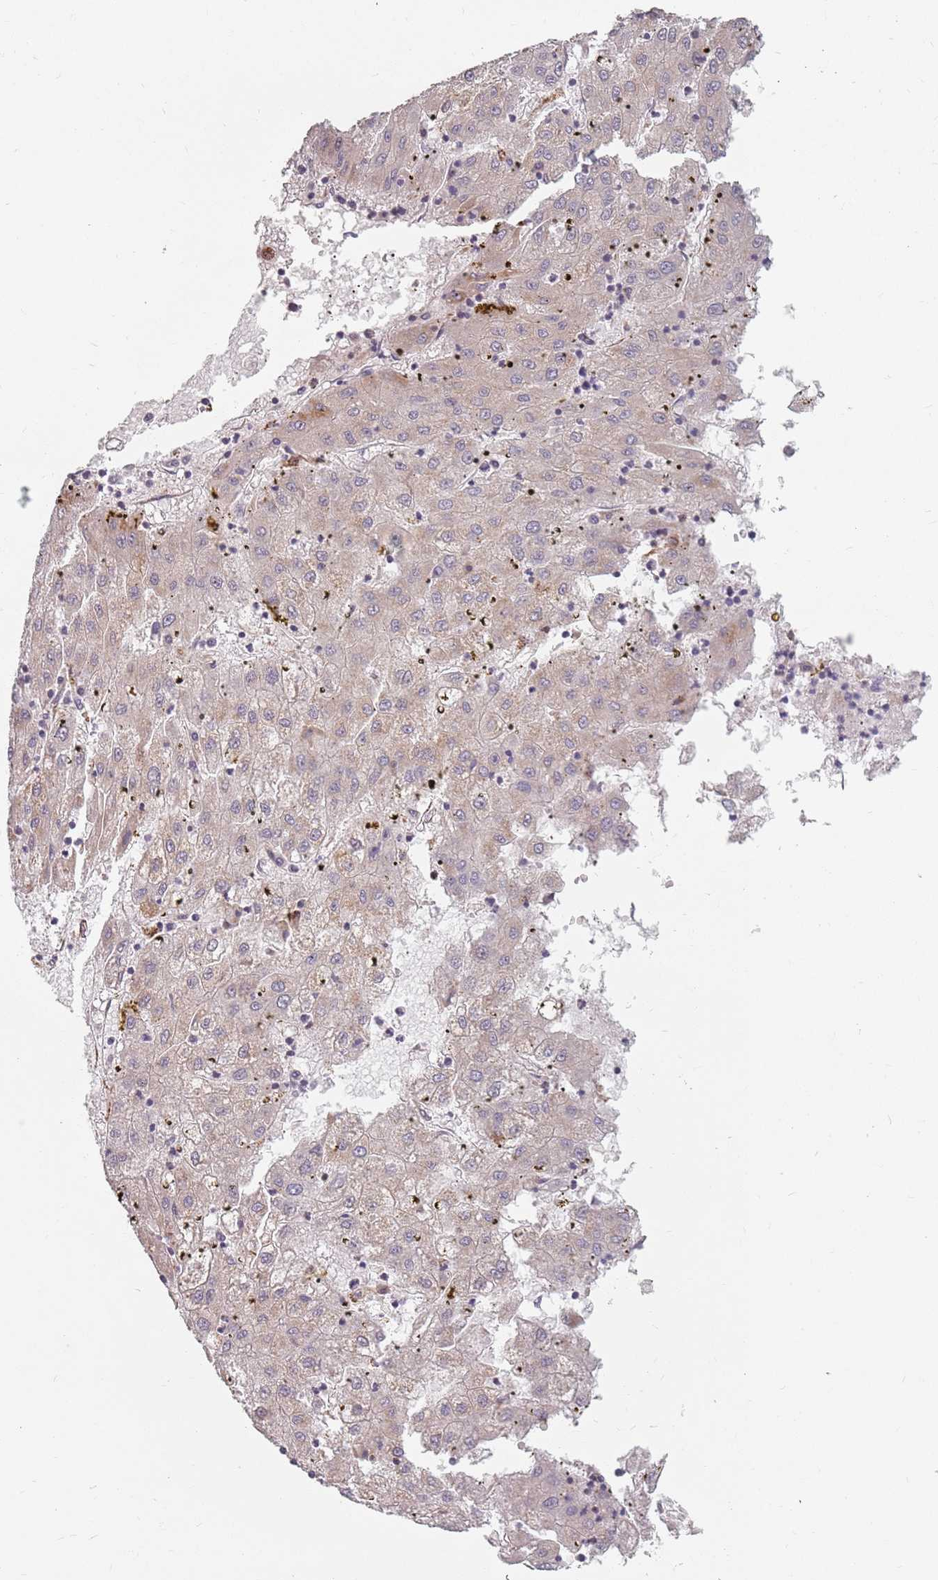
{"staining": {"intensity": "weak", "quantity": "<25%", "location": "cytoplasmic/membranous"}, "tissue": "liver cancer", "cell_type": "Tumor cells", "image_type": "cancer", "snomed": [{"axis": "morphology", "description": "Carcinoma, Hepatocellular, NOS"}, {"axis": "topography", "description": "Liver"}], "caption": "This micrograph is of liver cancer stained with immunohistochemistry (IHC) to label a protein in brown with the nuclei are counter-stained blue. There is no positivity in tumor cells.", "gene": "ADAL", "patient": {"sex": "male", "age": 72}}